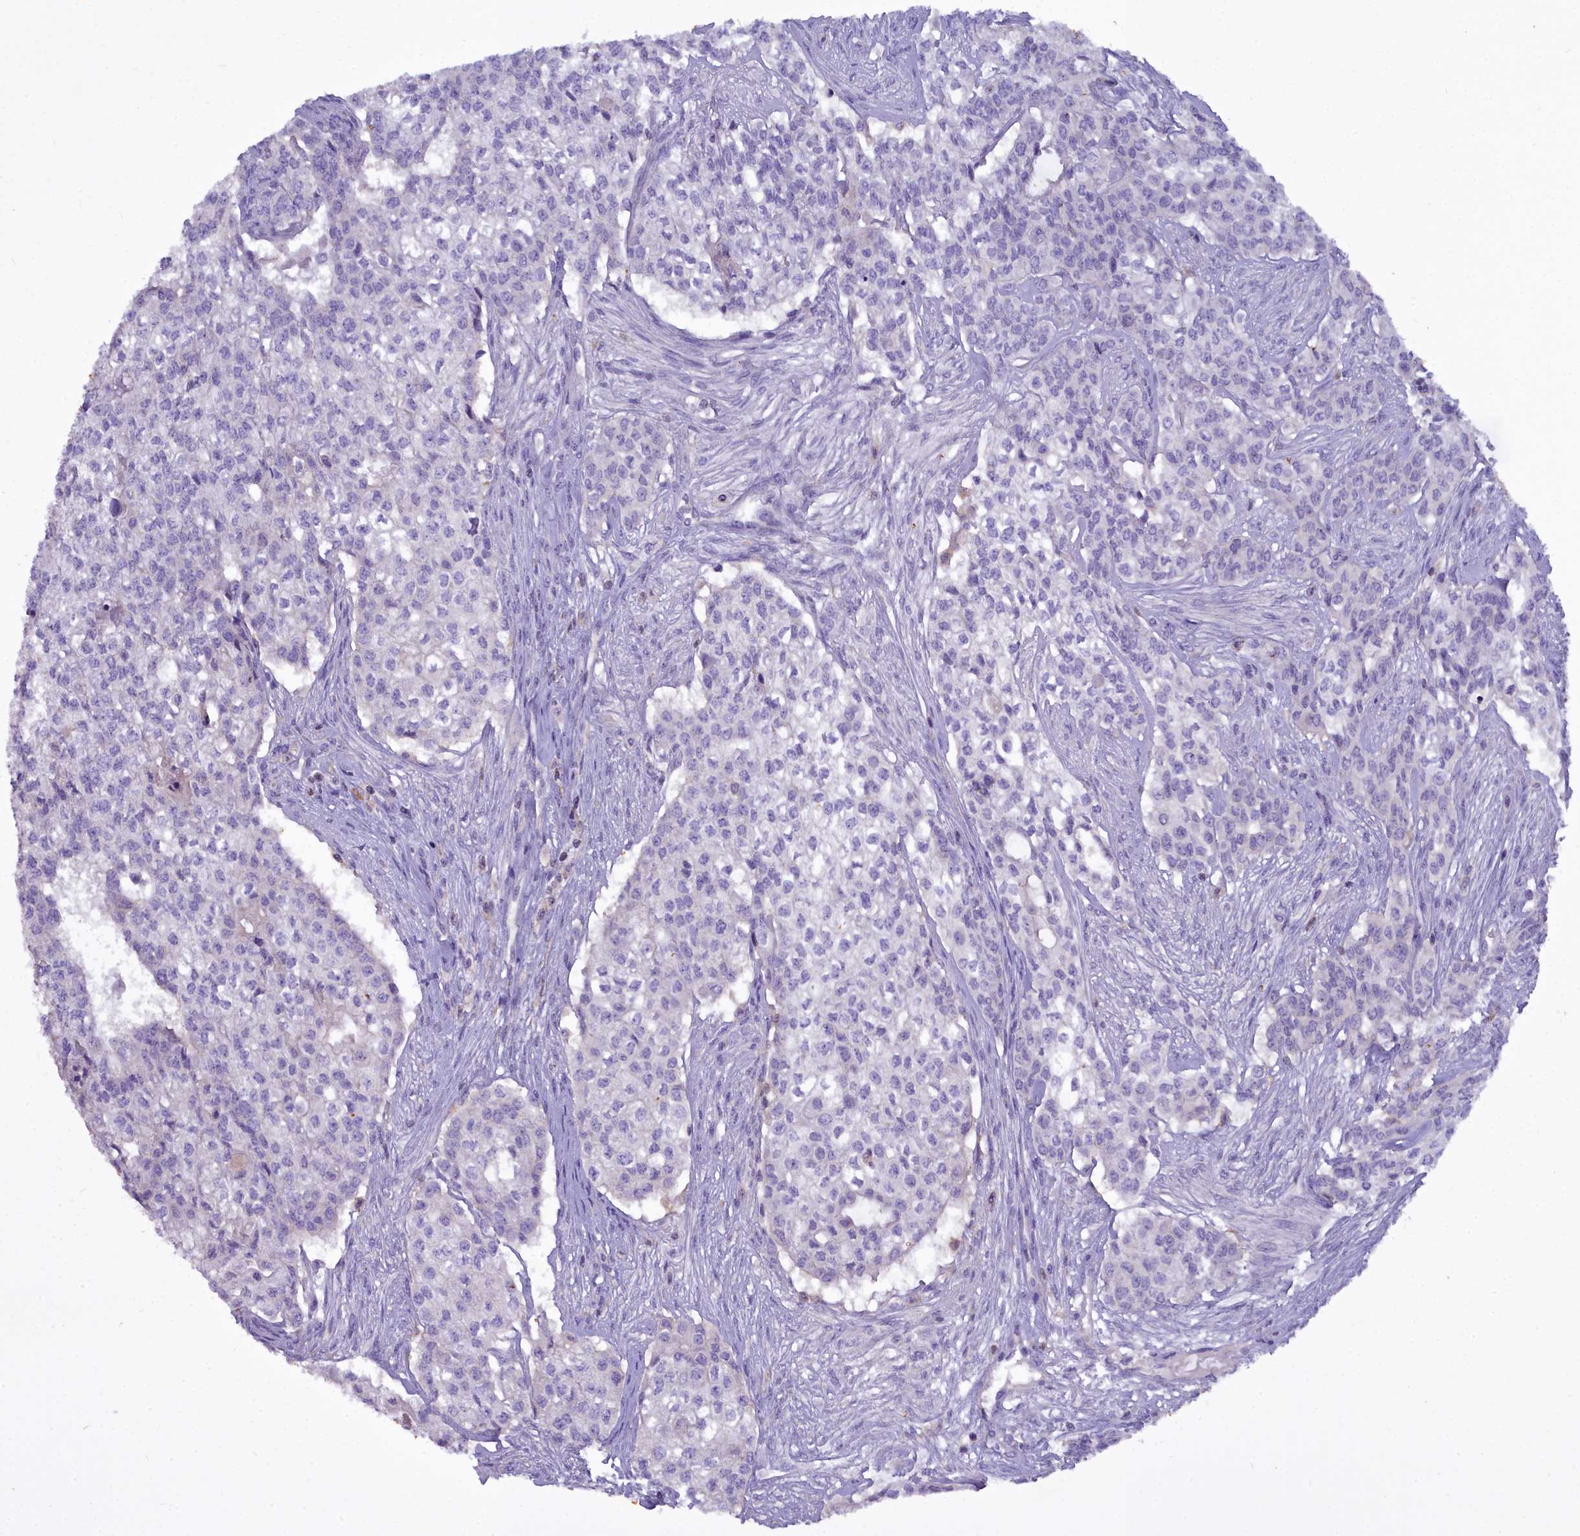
{"staining": {"intensity": "negative", "quantity": "none", "location": "none"}, "tissue": "head and neck cancer", "cell_type": "Tumor cells", "image_type": "cancer", "snomed": [{"axis": "morphology", "description": "Adenocarcinoma, NOS"}, {"axis": "topography", "description": "Head-Neck"}], "caption": "This photomicrograph is of adenocarcinoma (head and neck) stained with IHC to label a protein in brown with the nuclei are counter-stained blue. There is no staining in tumor cells.", "gene": "BLNK", "patient": {"sex": "male", "age": 81}}